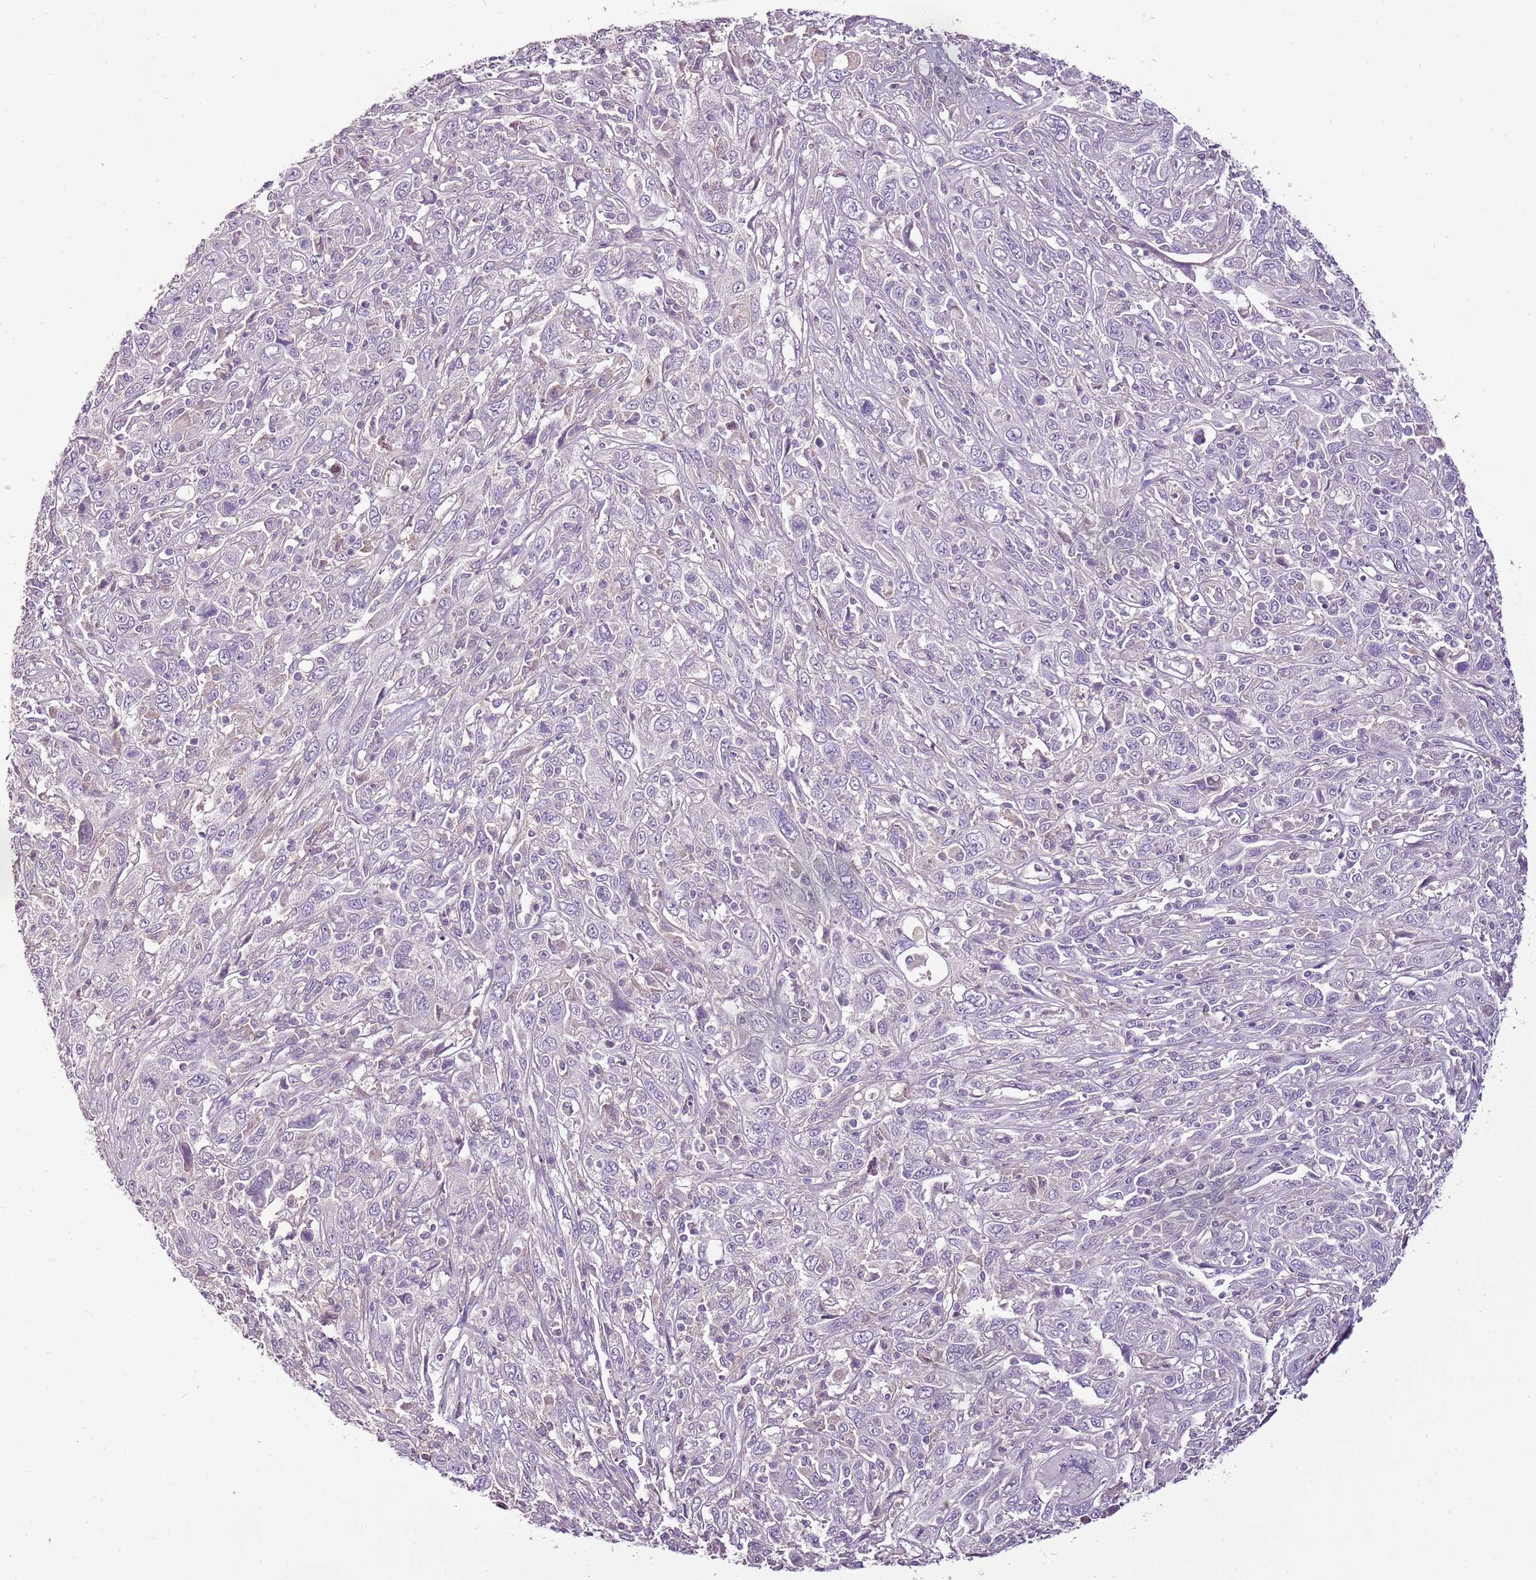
{"staining": {"intensity": "negative", "quantity": "none", "location": "none"}, "tissue": "cervical cancer", "cell_type": "Tumor cells", "image_type": "cancer", "snomed": [{"axis": "morphology", "description": "Squamous cell carcinoma, NOS"}, {"axis": "topography", "description": "Cervix"}], "caption": "There is no significant staining in tumor cells of cervical squamous cell carcinoma.", "gene": "CMKLR1", "patient": {"sex": "female", "age": 46}}